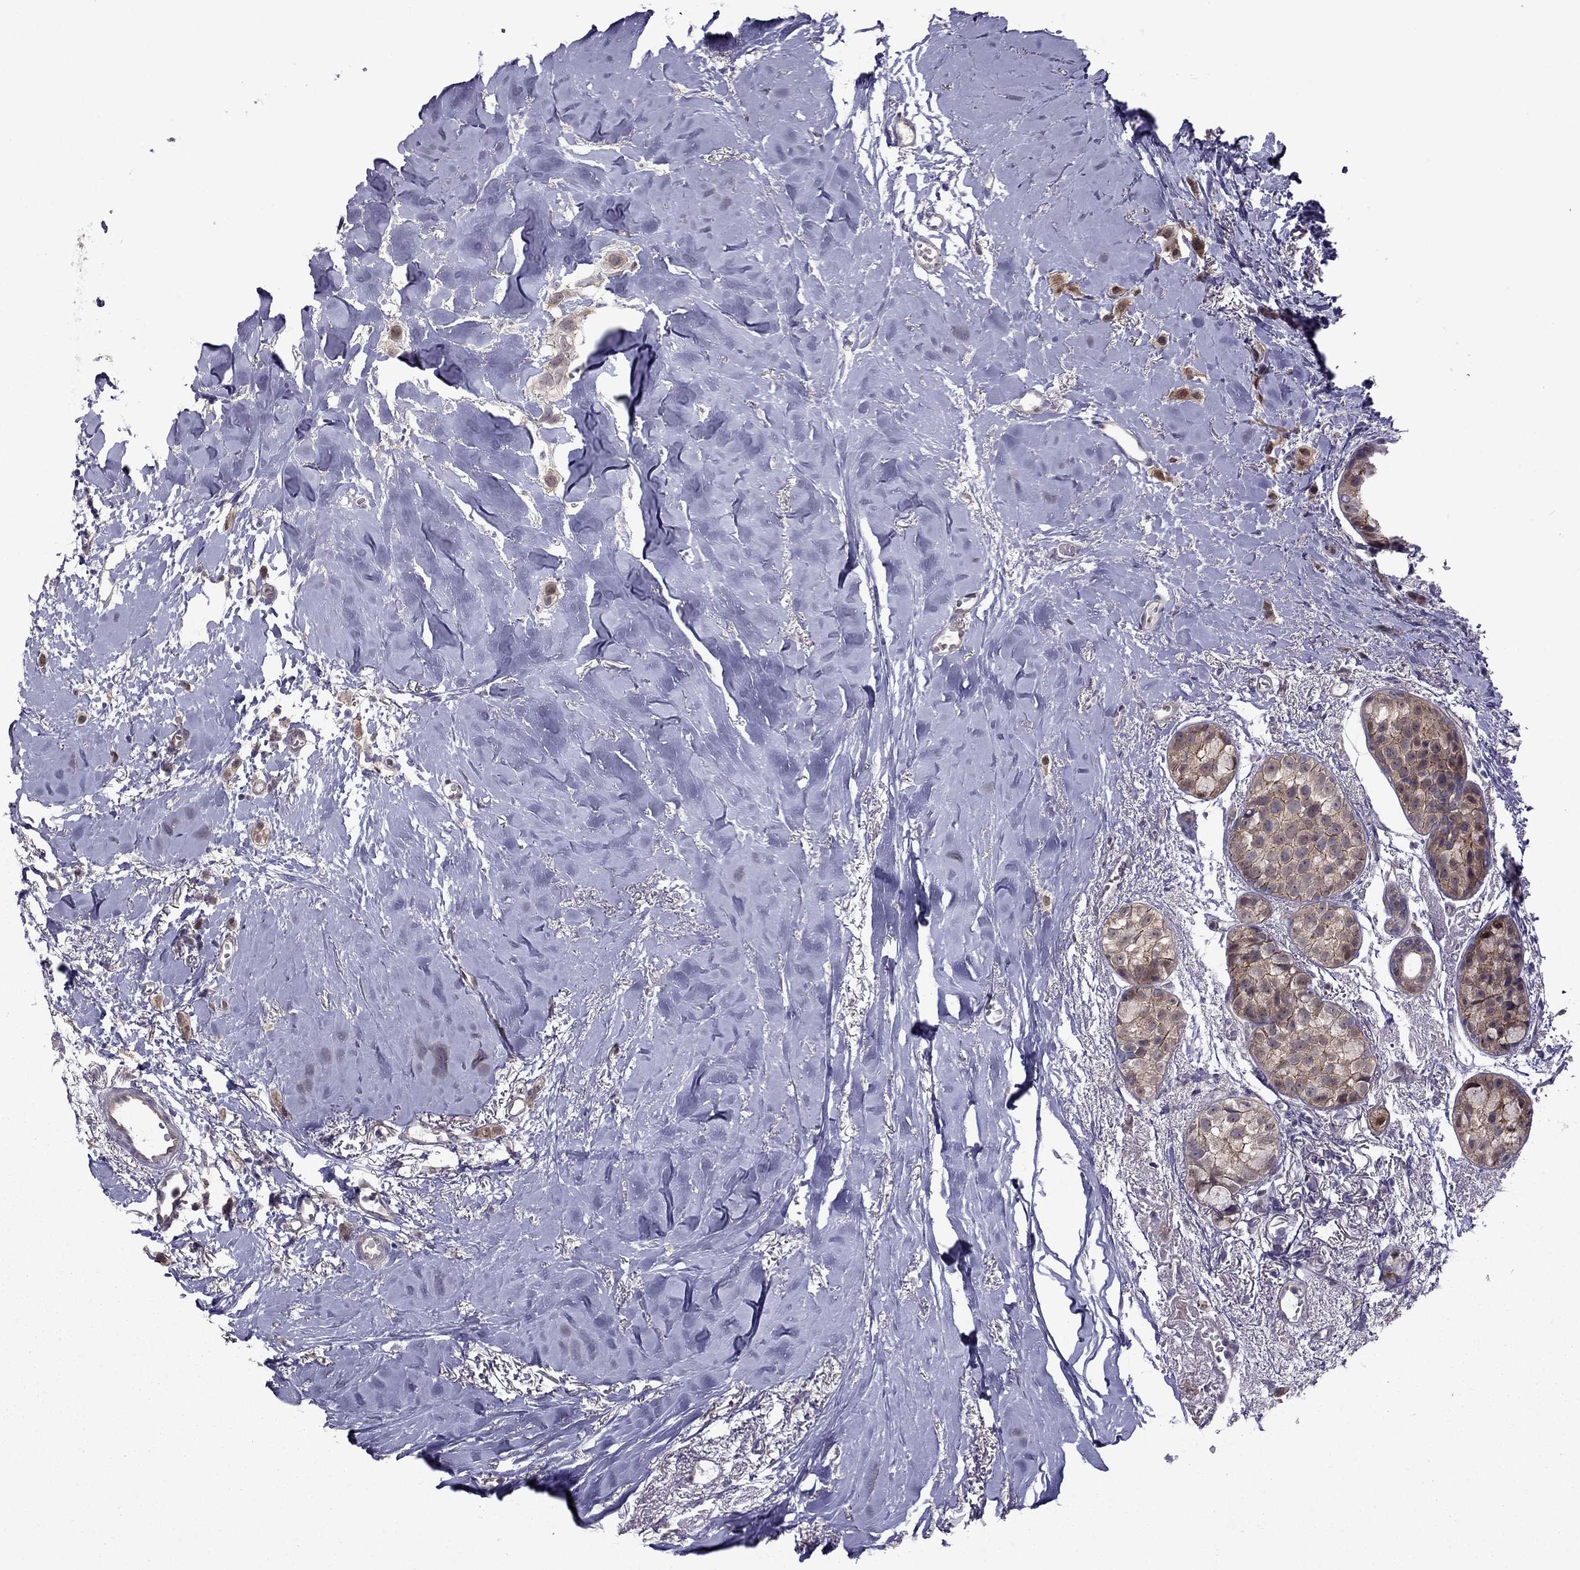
{"staining": {"intensity": "moderate", "quantity": "25%-75%", "location": "cytoplasmic/membranous"}, "tissue": "breast cancer", "cell_type": "Tumor cells", "image_type": "cancer", "snomed": [{"axis": "morphology", "description": "Duct carcinoma"}, {"axis": "topography", "description": "Breast"}], "caption": "The immunohistochemical stain shows moderate cytoplasmic/membranous positivity in tumor cells of breast cancer (intraductal carcinoma) tissue. The protein of interest is stained brown, and the nuclei are stained in blue (DAB IHC with brightfield microscopy, high magnification).", "gene": "CDK5", "patient": {"sex": "female", "age": 85}}